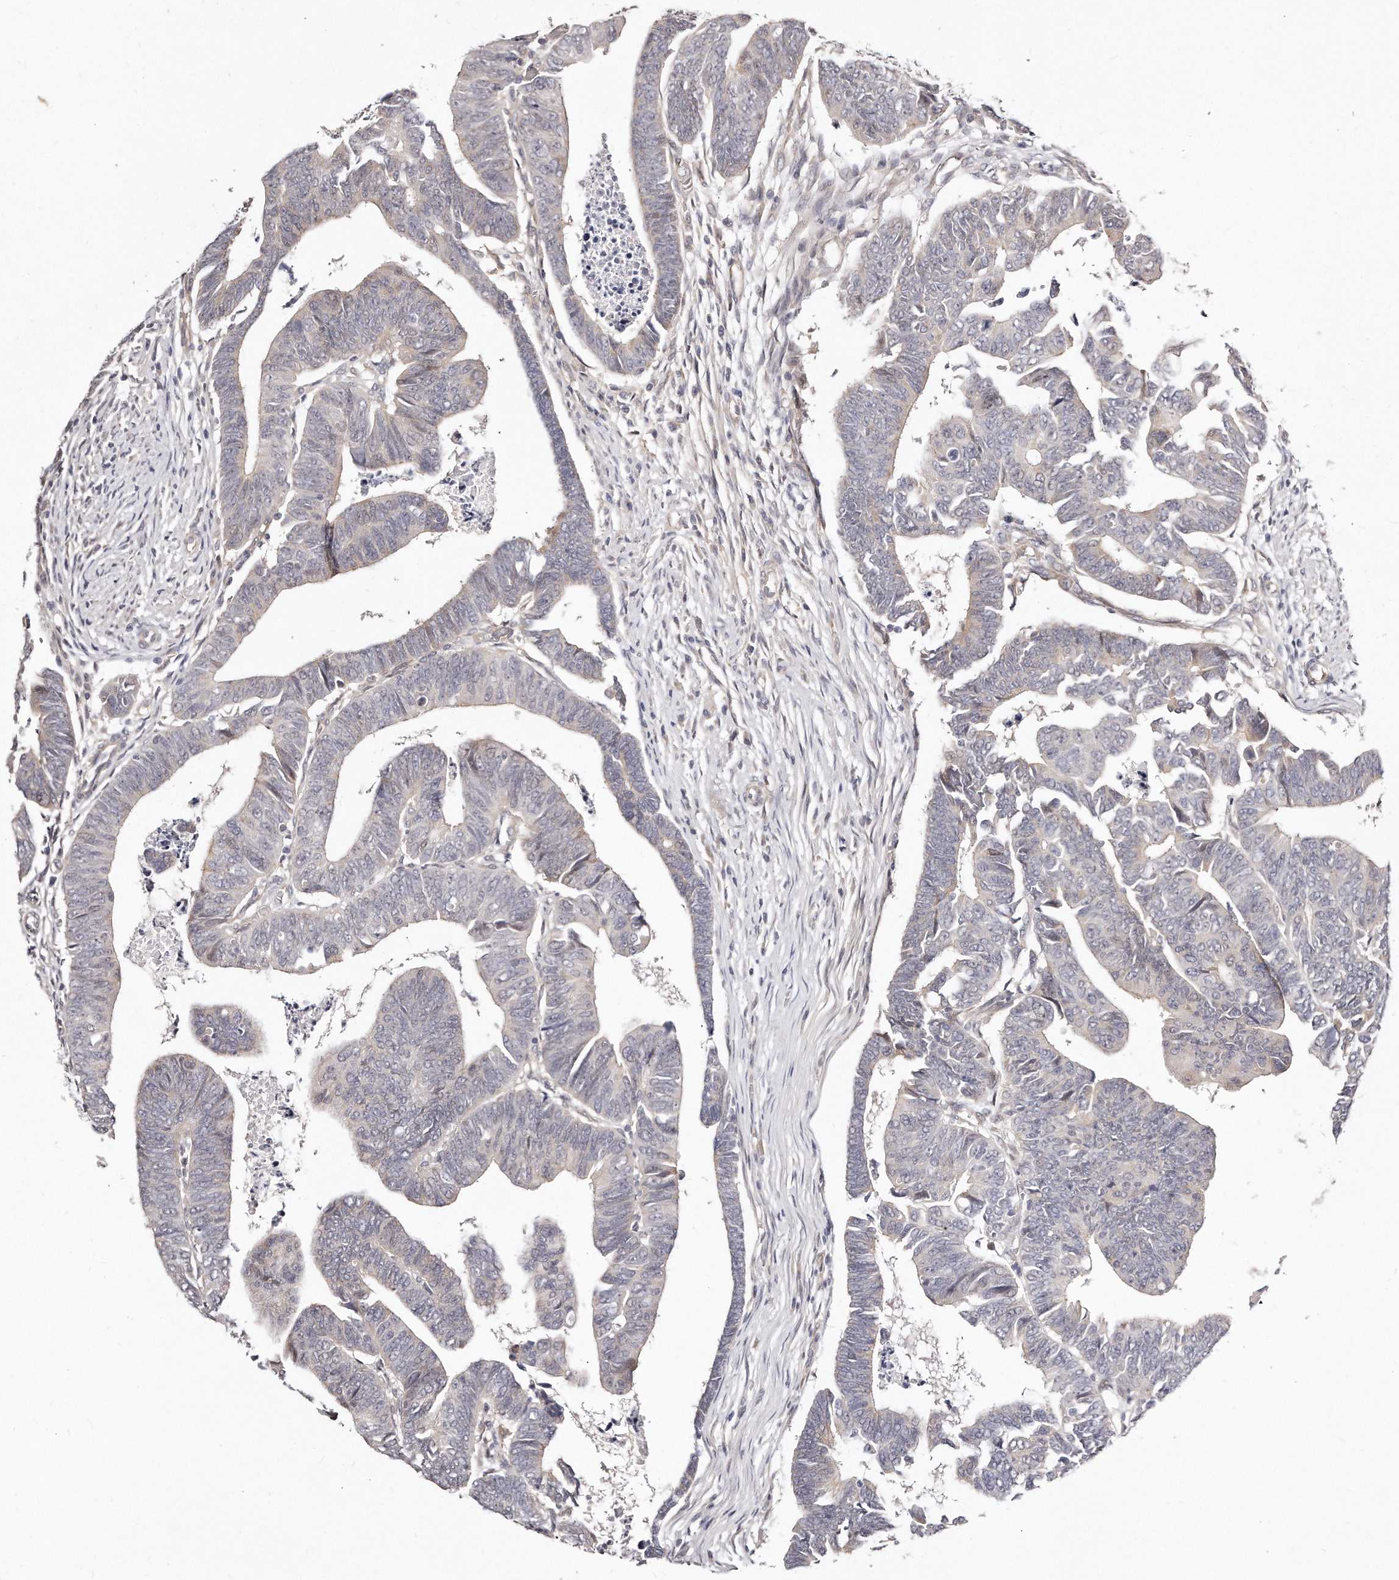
{"staining": {"intensity": "negative", "quantity": "none", "location": "none"}, "tissue": "colorectal cancer", "cell_type": "Tumor cells", "image_type": "cancer", "snomed": [{"axis": "morphology", "description": "Adenocarcinoma, NOS"}, {"axis": "topography", "description": "Rectum"}], "caption": "Human colorectal adenocarcinoma stained for a protein using immunohistochemistry displays no positivity in tumor cells.", "gene": "CASZ1", "patient": {"sex": "female", "age": 65}}